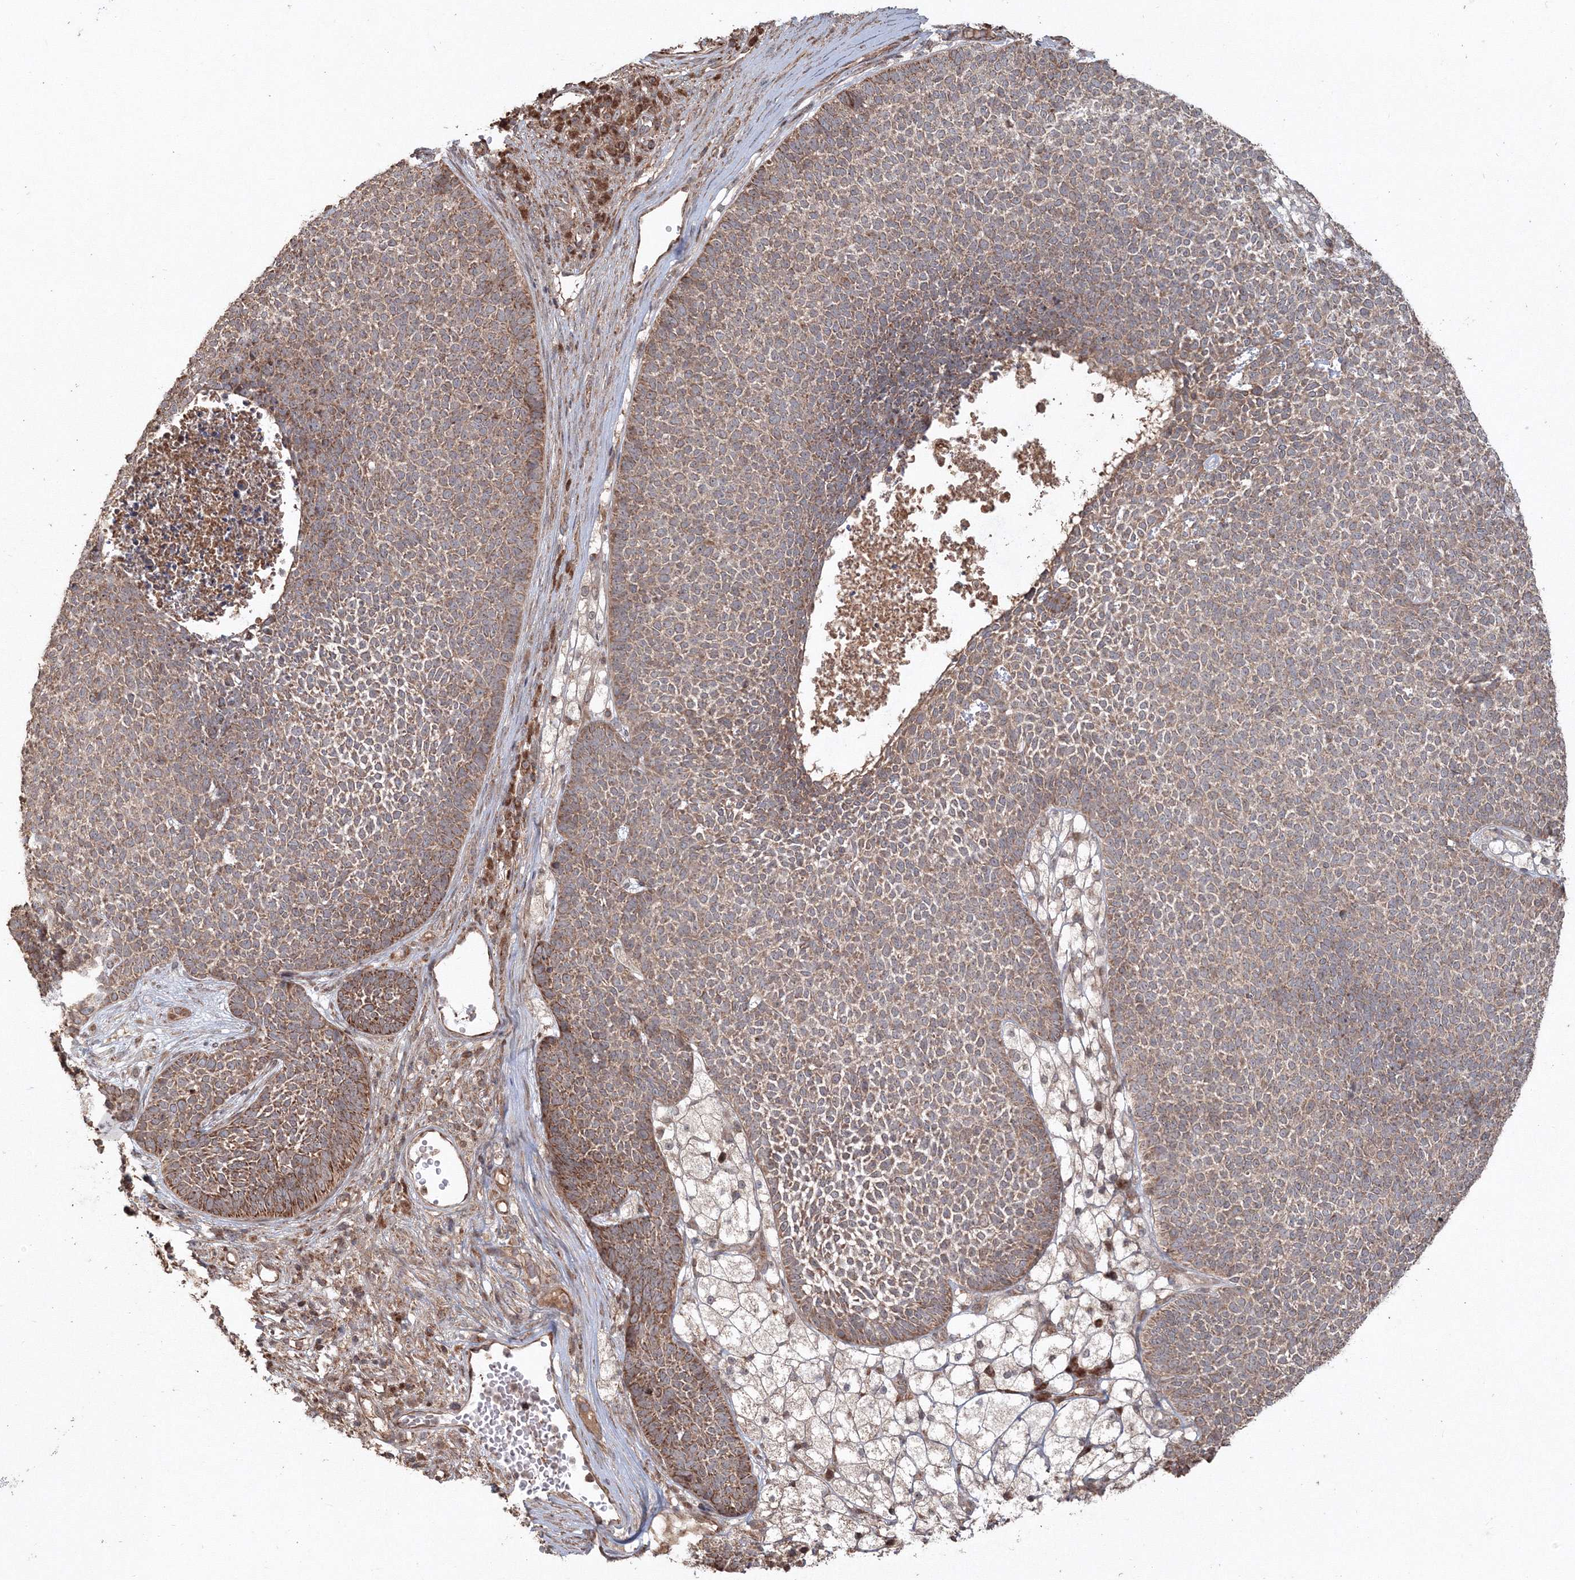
{"staining": {"intensity": "moderate", "quantity": ">75%", "location": "cytoplasmic/membranous"}, "tissue": "skin cancer", "cell_type": "Tumor cells", "image_type": "cancer", "snomed": [{"axis": "morphology", "description": "Basal cell carcinoma"}, {"axis": "topography", "description": "Skin"}], "caption": "Tumor cells reveal medium levels of moderate cytoplasmic/membranous positivity in about >75% of cells in skin cancer (basal cell carcinoma). Using DAB (brown) and hematoxylin (blue) stains, captured at high magnification using brightfield microscopy.", "gene": "ANAPC16", "patient": {"sex": "female", "age": 84}}